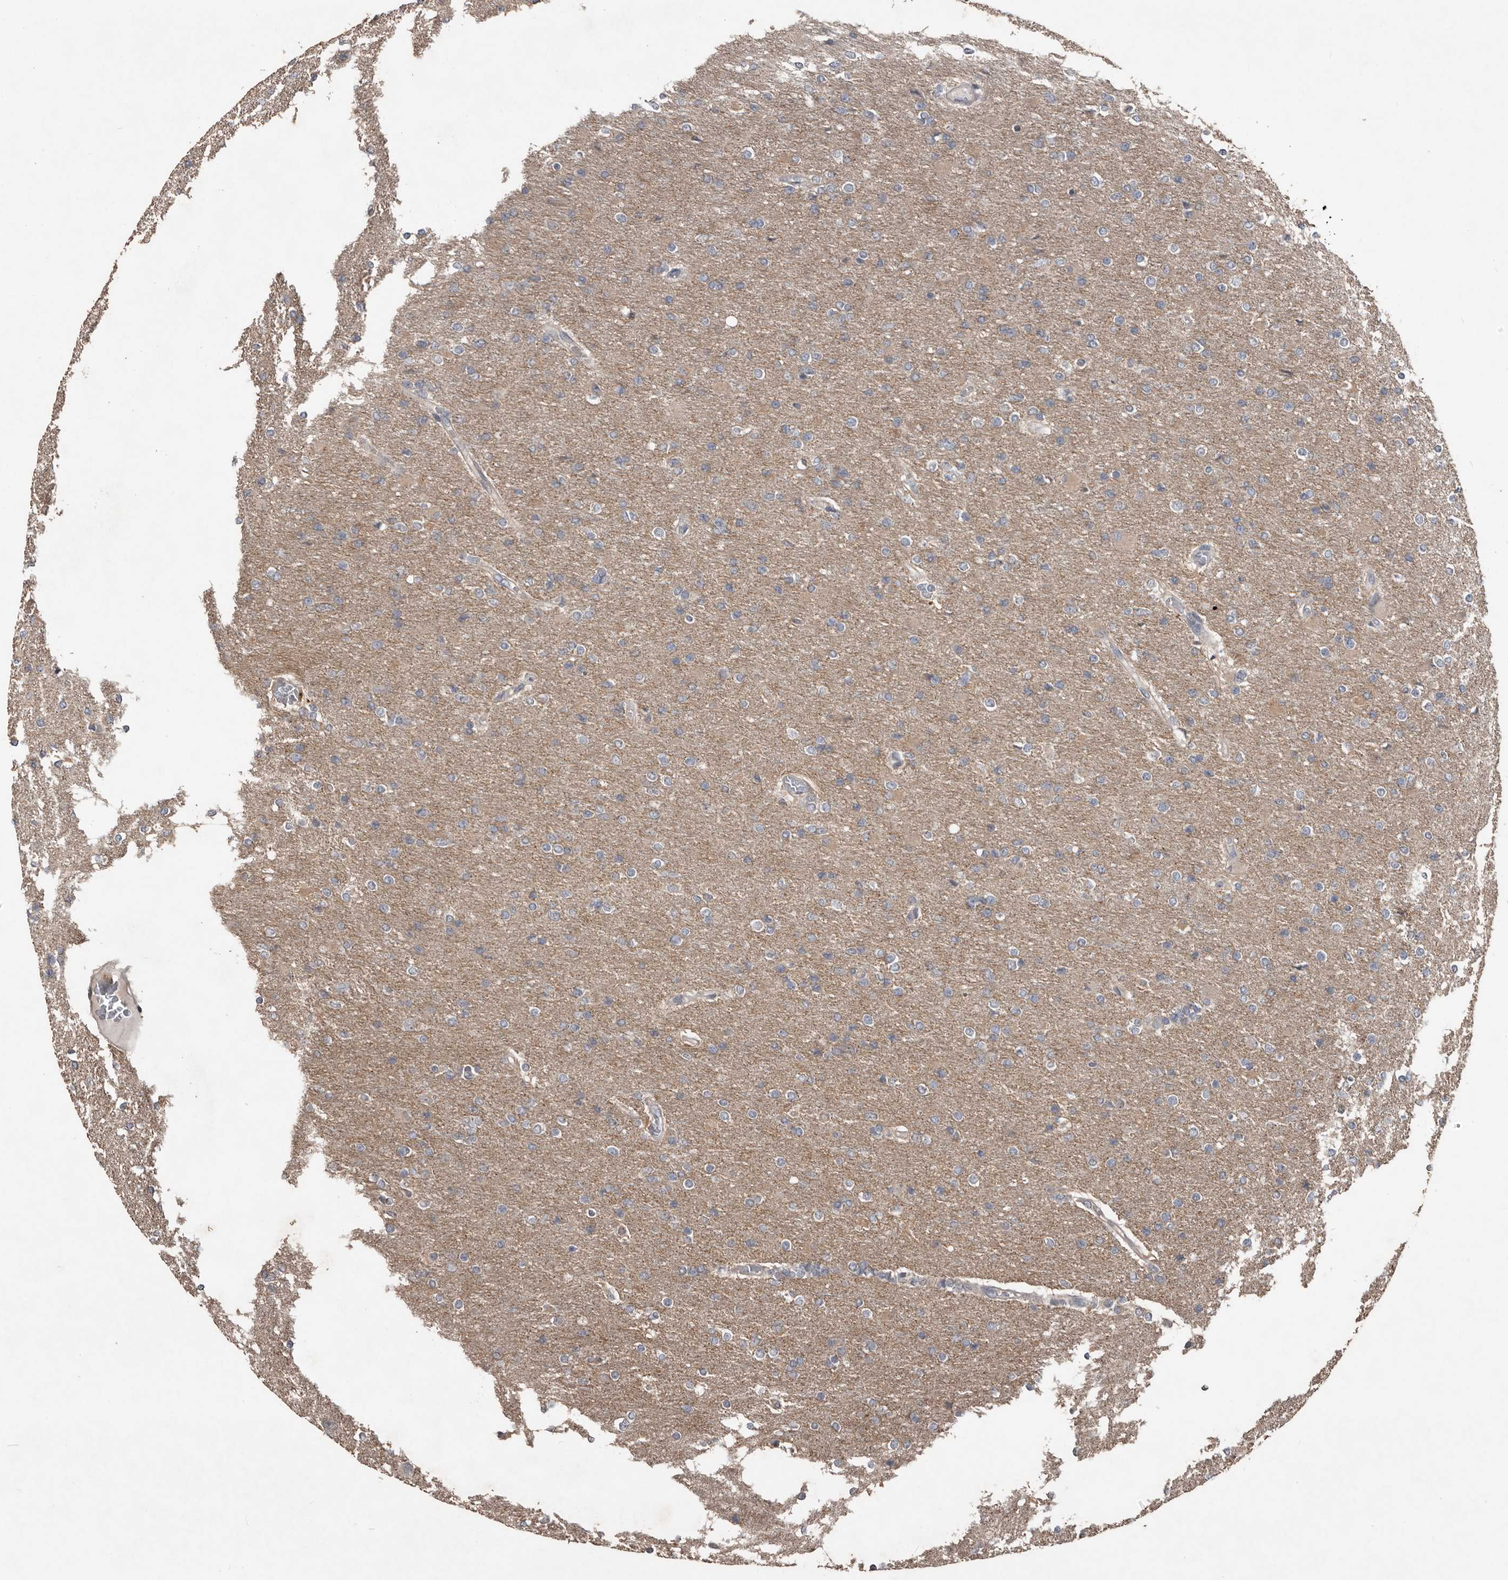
{"staining": {"intensity": "weak", "quantity": "<25%", "location": "cytoplasmic/membranous"}, "tissue": "glioma", "cell_type": "Tumor cells", "image_type": "cancer", "snomed": [{"axis": "morphology", "description": "Glioma, malignant, High grade"}, {"axis": "topography", "description": "Cerebral cortex"}], "caption": "Tumor cells are negative for protein expression in human glioma.", "gene": "BAMBI", "patient": {"sex": "female", "age": 36}}